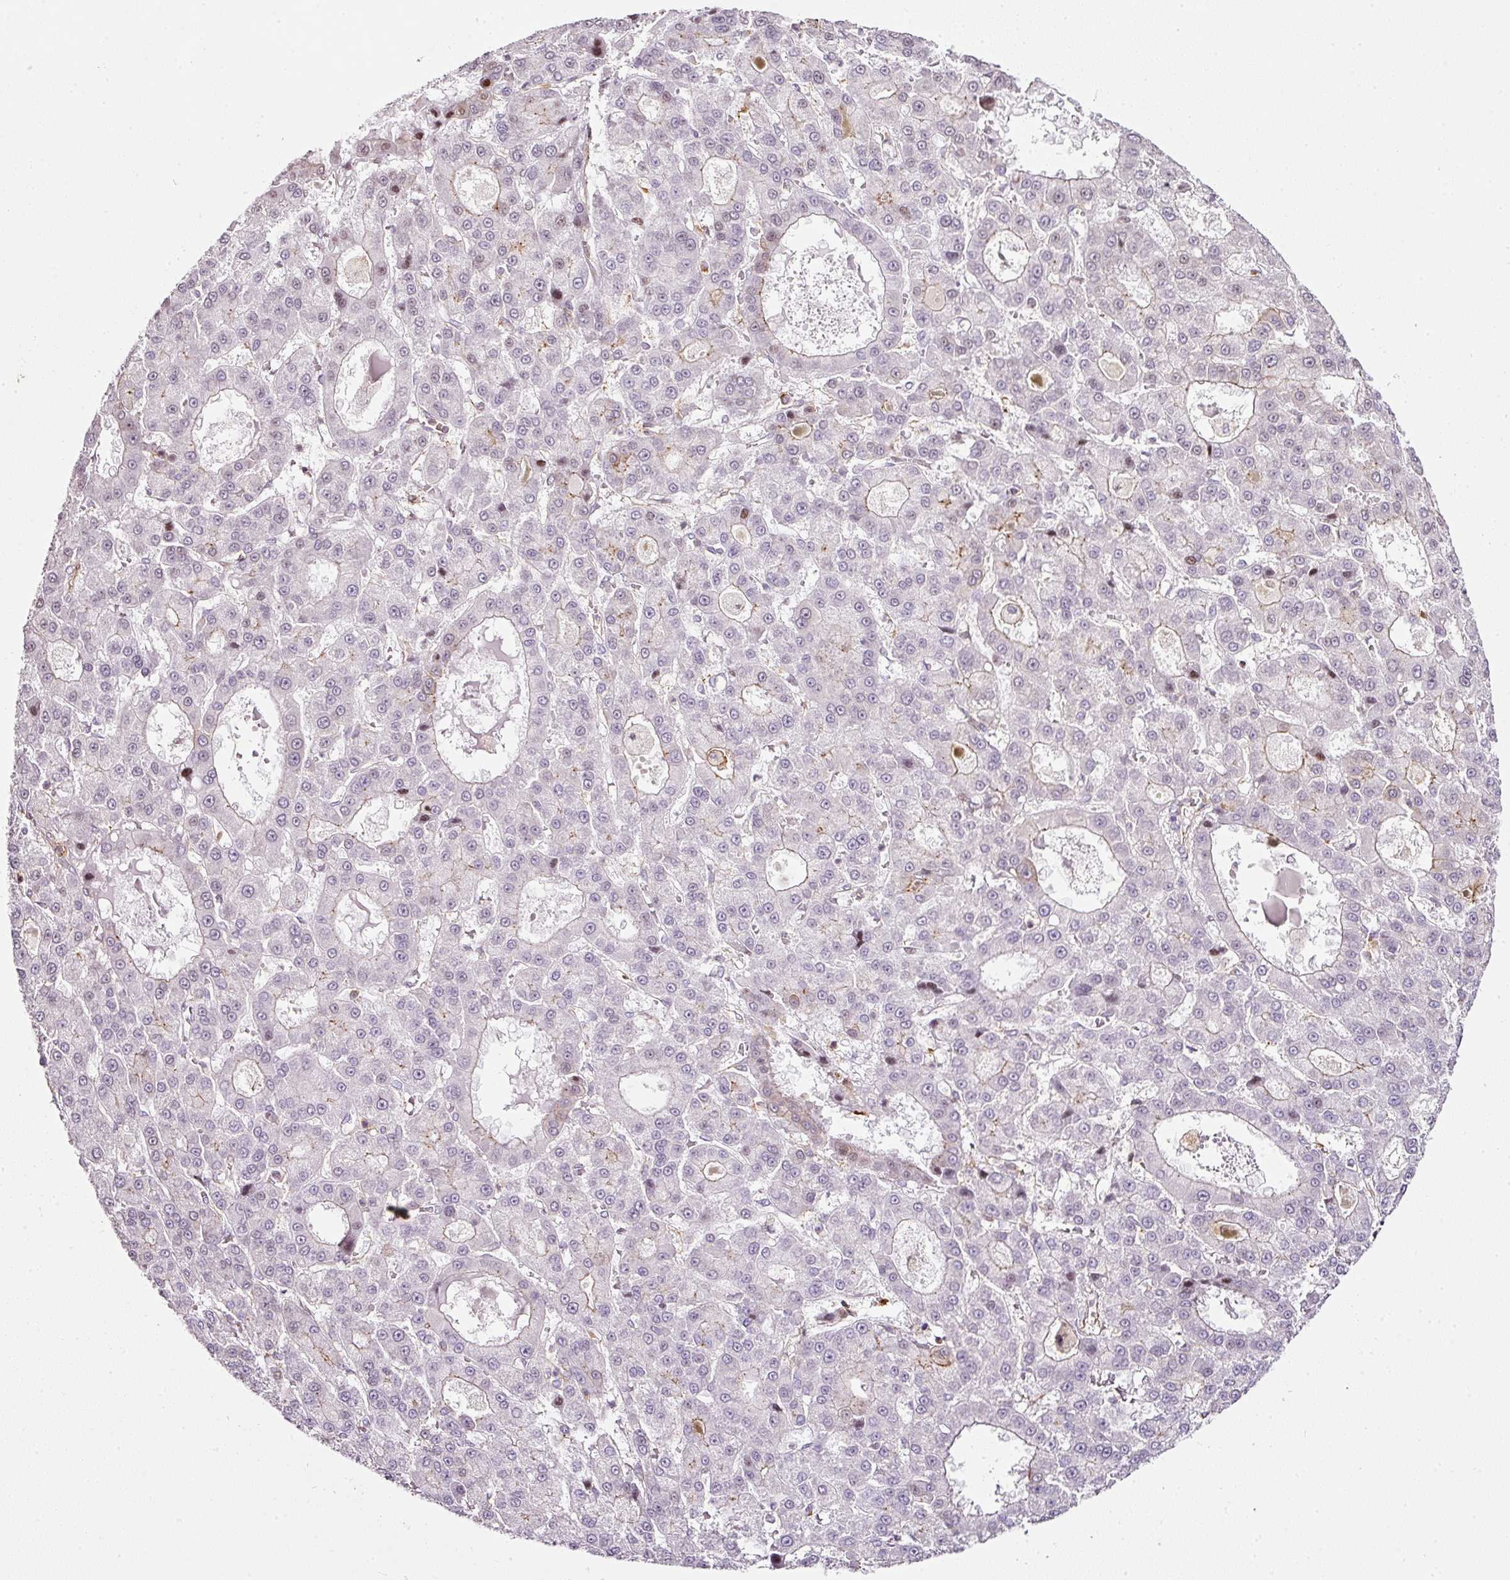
{"staining": {"intensity": "moderate", "quantity": "<25%", "location": "nuclear"}, "tissue": "liver cancer", "cell_type": "Tumor cells", "image_type": "cancer", "snomed": [{"axis": "morphology", "description": "Carcinoma, Hepatocellular, NOS"}, {"axis": "topography", "description": "Liver"}], "caption": "Human liver hepatocellular carcinoma stained with a protein marker exhibits moderate staining in tumor cells.", "gene": "SCNM1", "patient": {"sex": "male", "age": 70}}